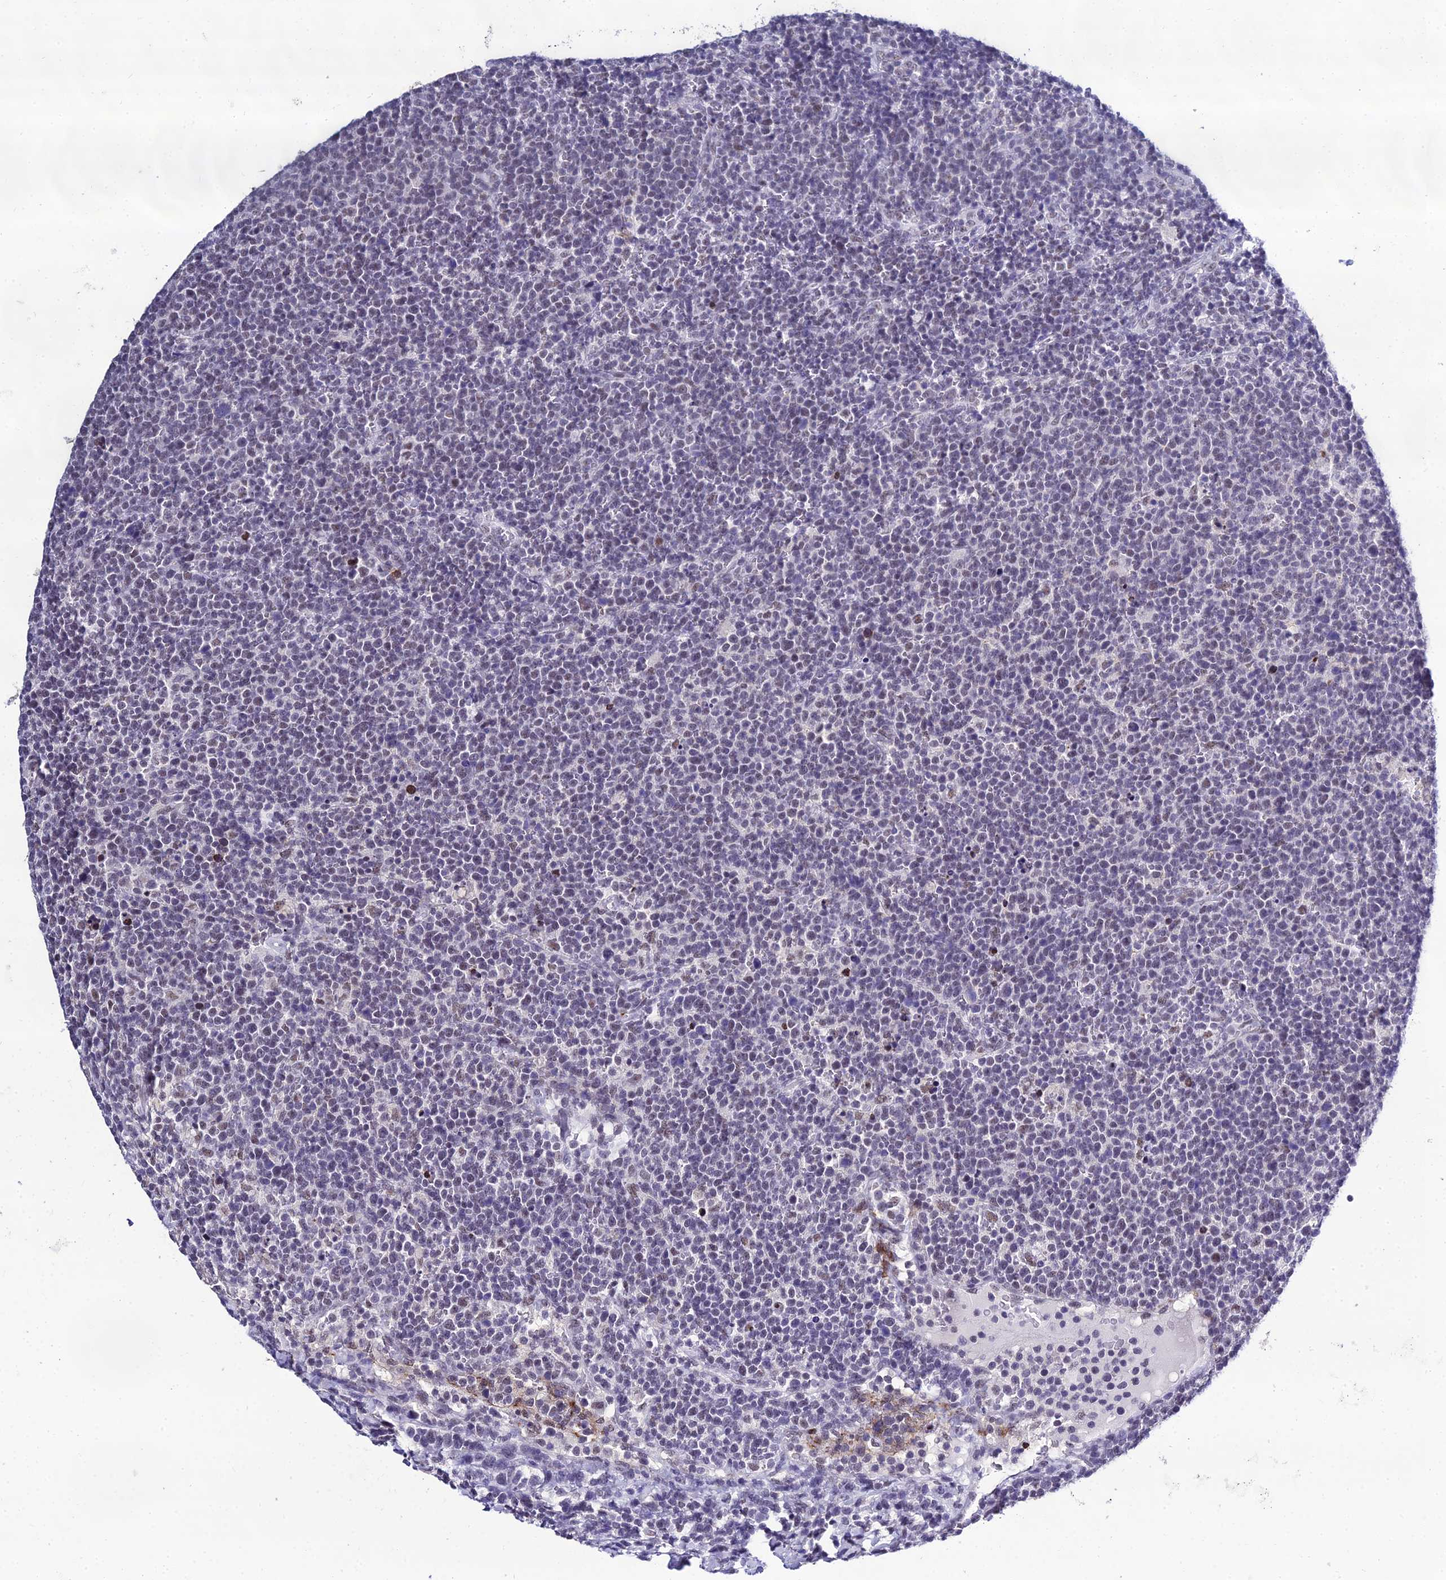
{"staining": {"intensity": "weak", "quantity": "<25%", "location": "nuclear"}, "tissue": "lymphoma", "cell_type": "Tumor cells", "image_type": "cancer", "snomed": [{"axis": "morphology", "description": "Malignant lymphoma, non-Hodgkin's type, High grade"}, {"axis": "topography", "description": "Lymph node"}], "caption": "Malignant lymphoma, non-Hodgkin's type (high-grade) was stained to show a protein in brown. There is no significant expression in tumor cells.", "gene": "PPP4R2", "patient": {"sex": "male", "age": 61}}